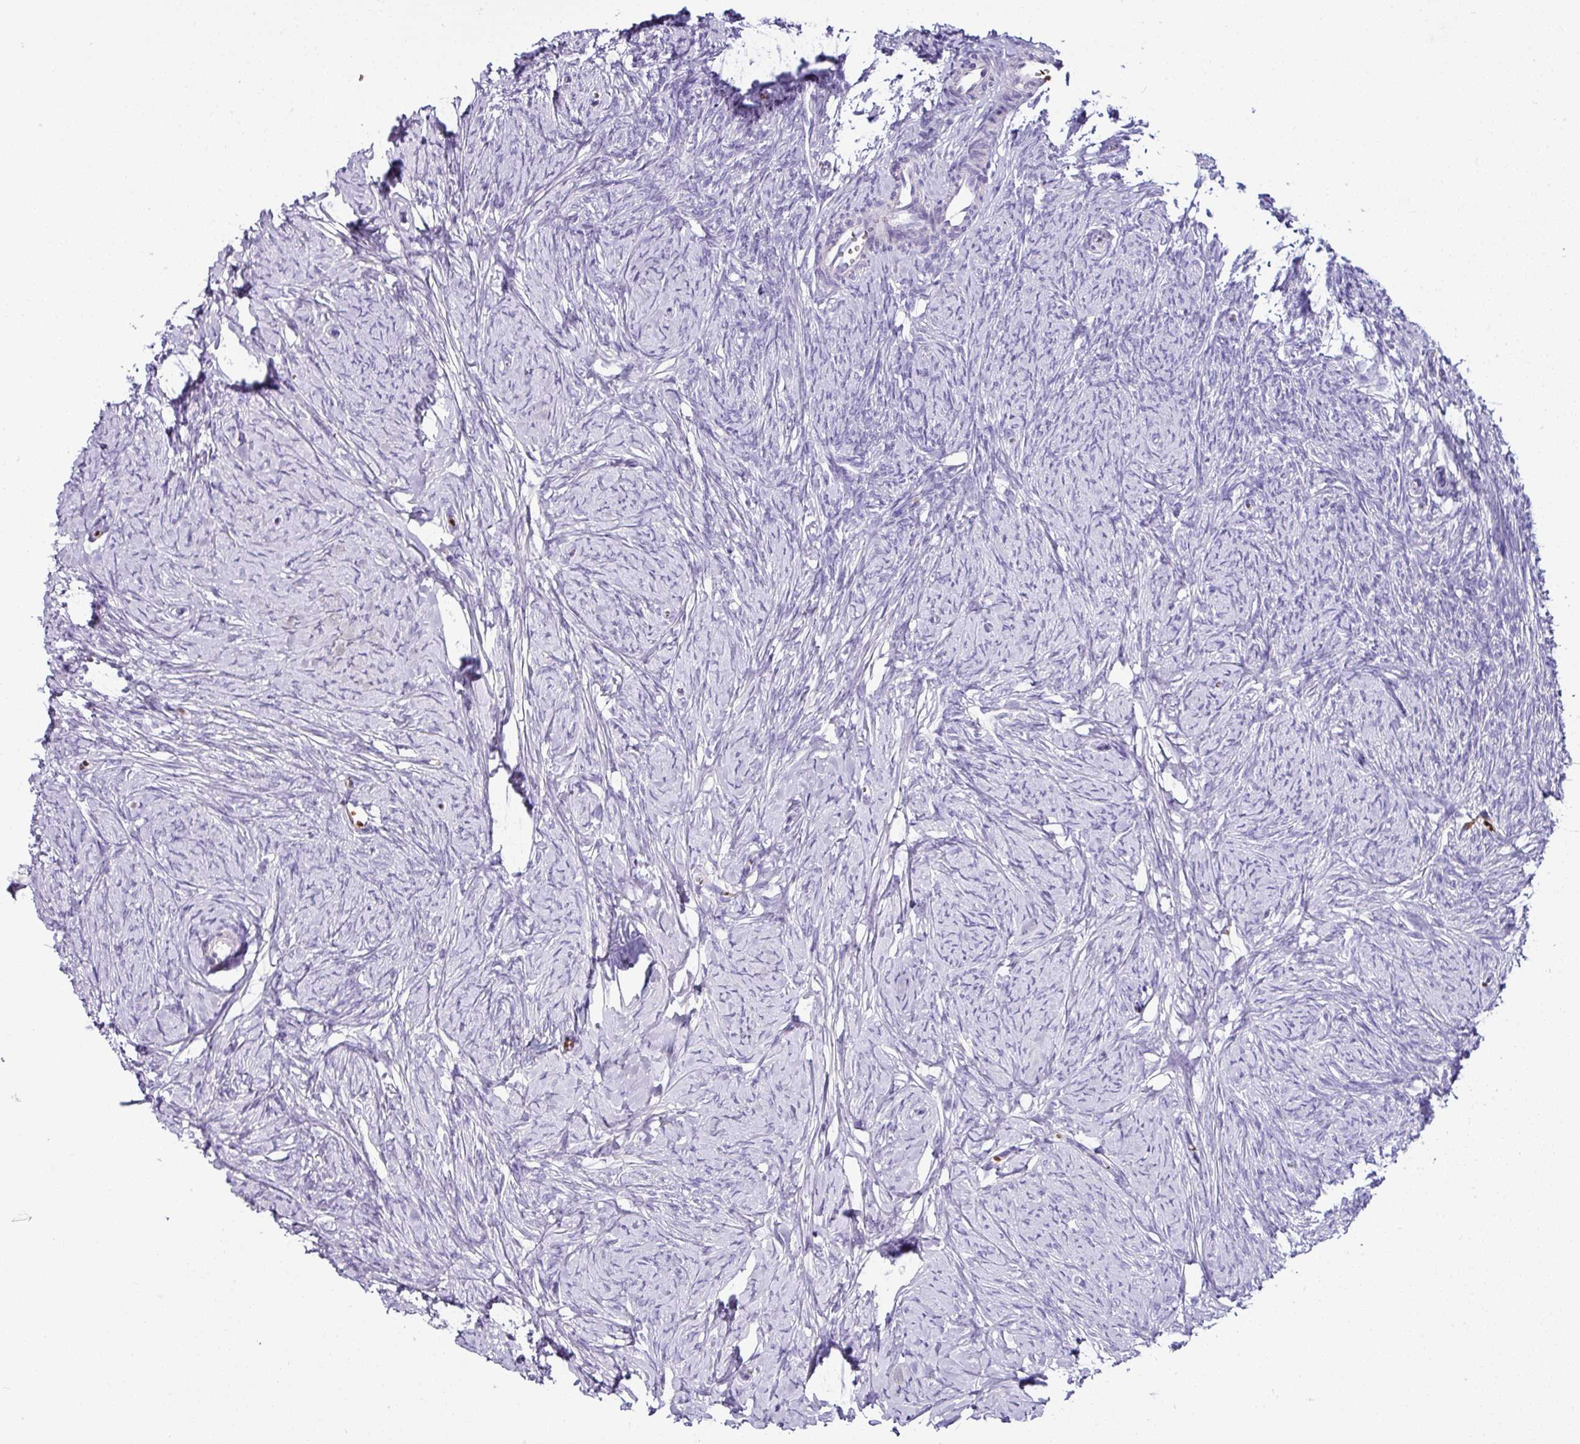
{"staining": {"intensity": "negative", "quantity": "none", "location": "none"}, "tissue": "ovary", "cell_type": "Ovarian stroma cells", "image_type": "normal", "snomed": [{"axis": "morphology", "description": "Normal tissue, NOS"}, {"axis": "topography", "description": "Ovary"}], "caption": "A histopathology image of ovary stained for a protein shows no brown staining in ovarian stroma cells. (Immunohistochemistry, brightfield microscopy, high magnification).", "gene": "NAPSA", "patient": {"sex": "female", "age": 44}}